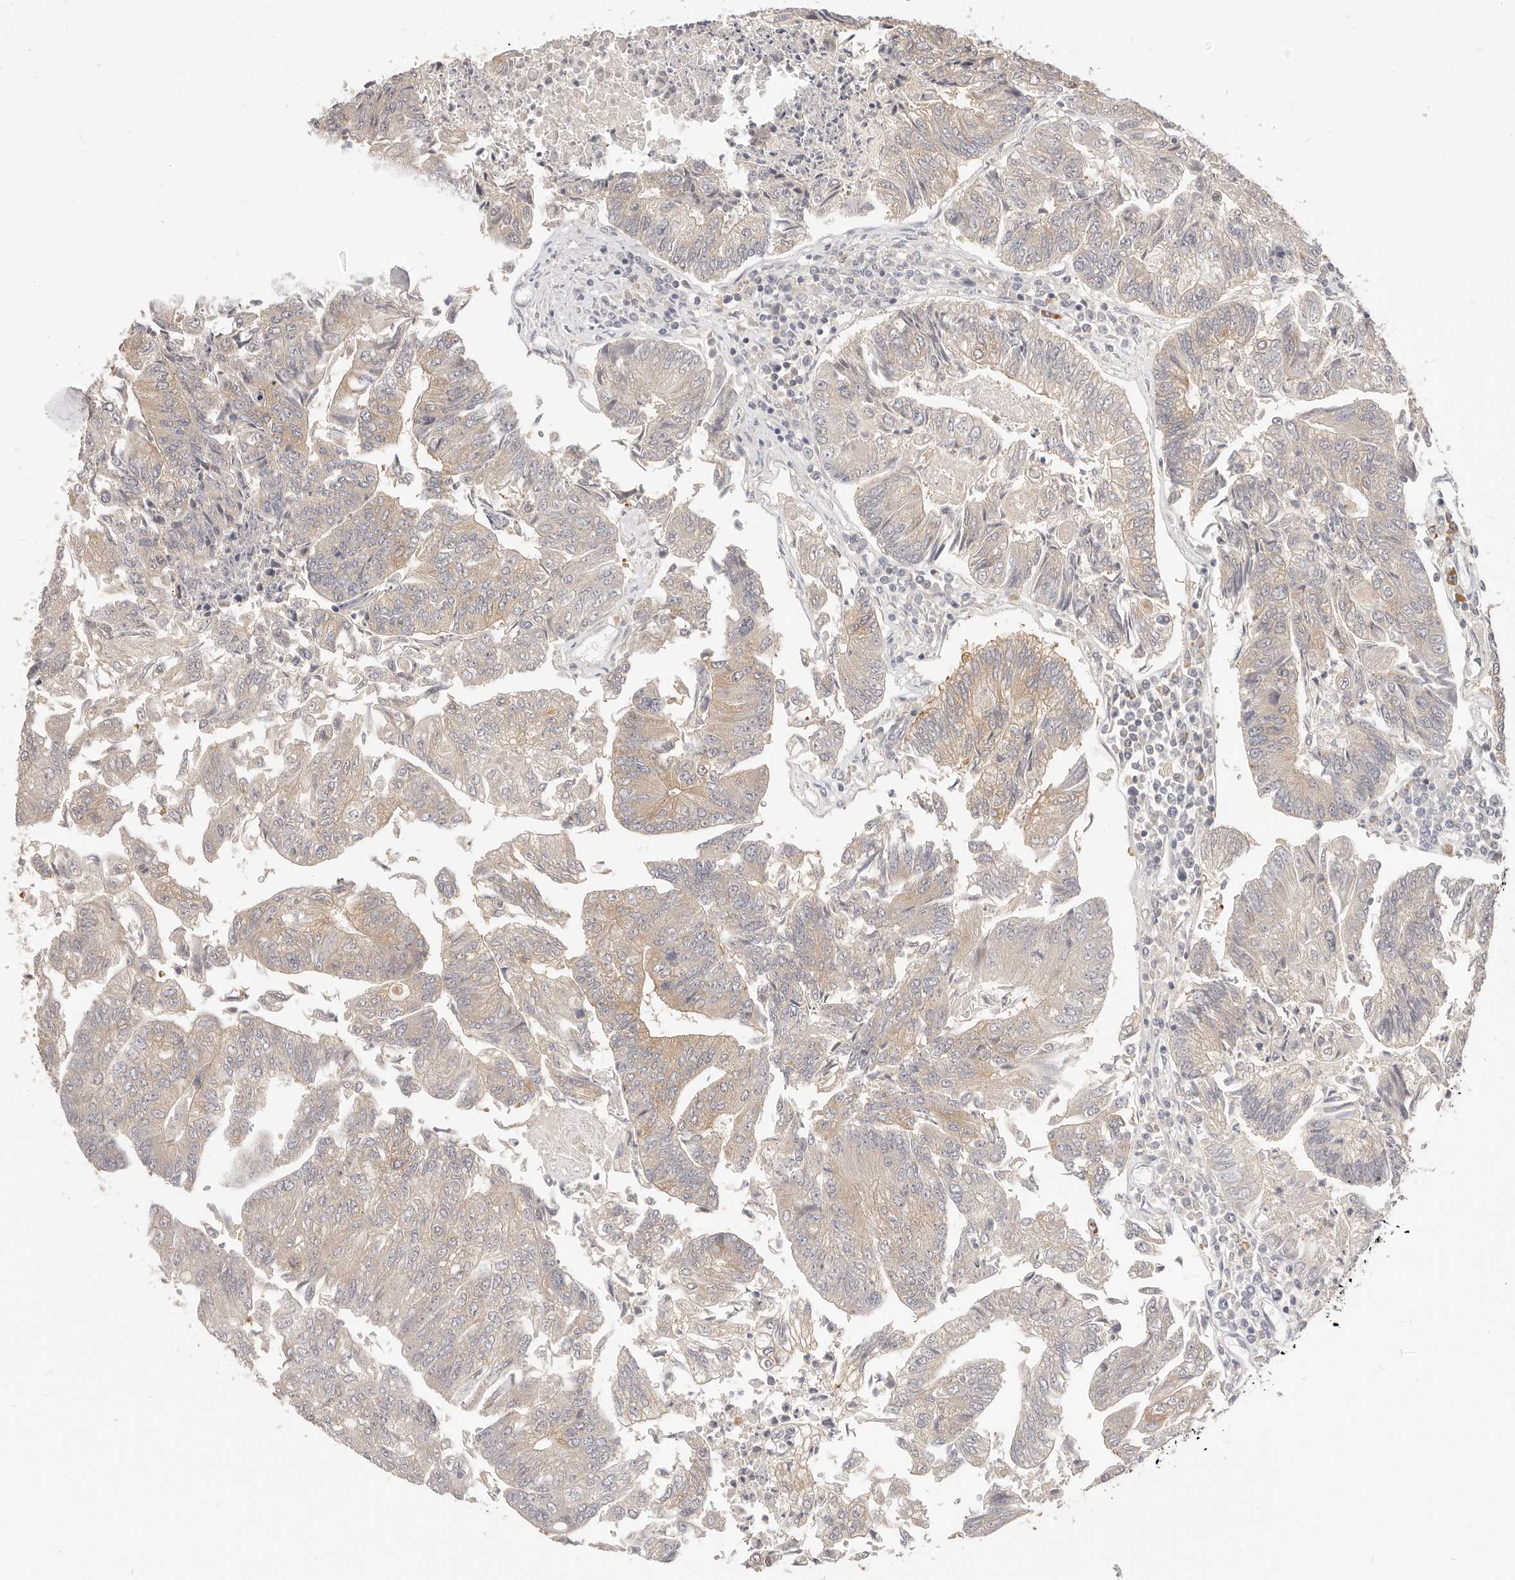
{"staining": {"intensity": "moderate", "quantity": "25%-75%", "location": "cytoplasmic/membranous"}, "tissue": "colorectal cancer", "cell_type": "Tumor cells", "image_type": "cancer", "snomed": [{"axis": "morphology", "description": "Adenocarcinoma, NOS"}, {"axis": "topography", "description": "Colon"}], "caption": "About 25%-75% of tumor cells in colorectal cancer display moderate cytoplasmic/membranous protein expression as visualized by brown immunohistochemical staining.", "gene": "DTNBP1", "patient": {"sex": "female", "age": 67}}